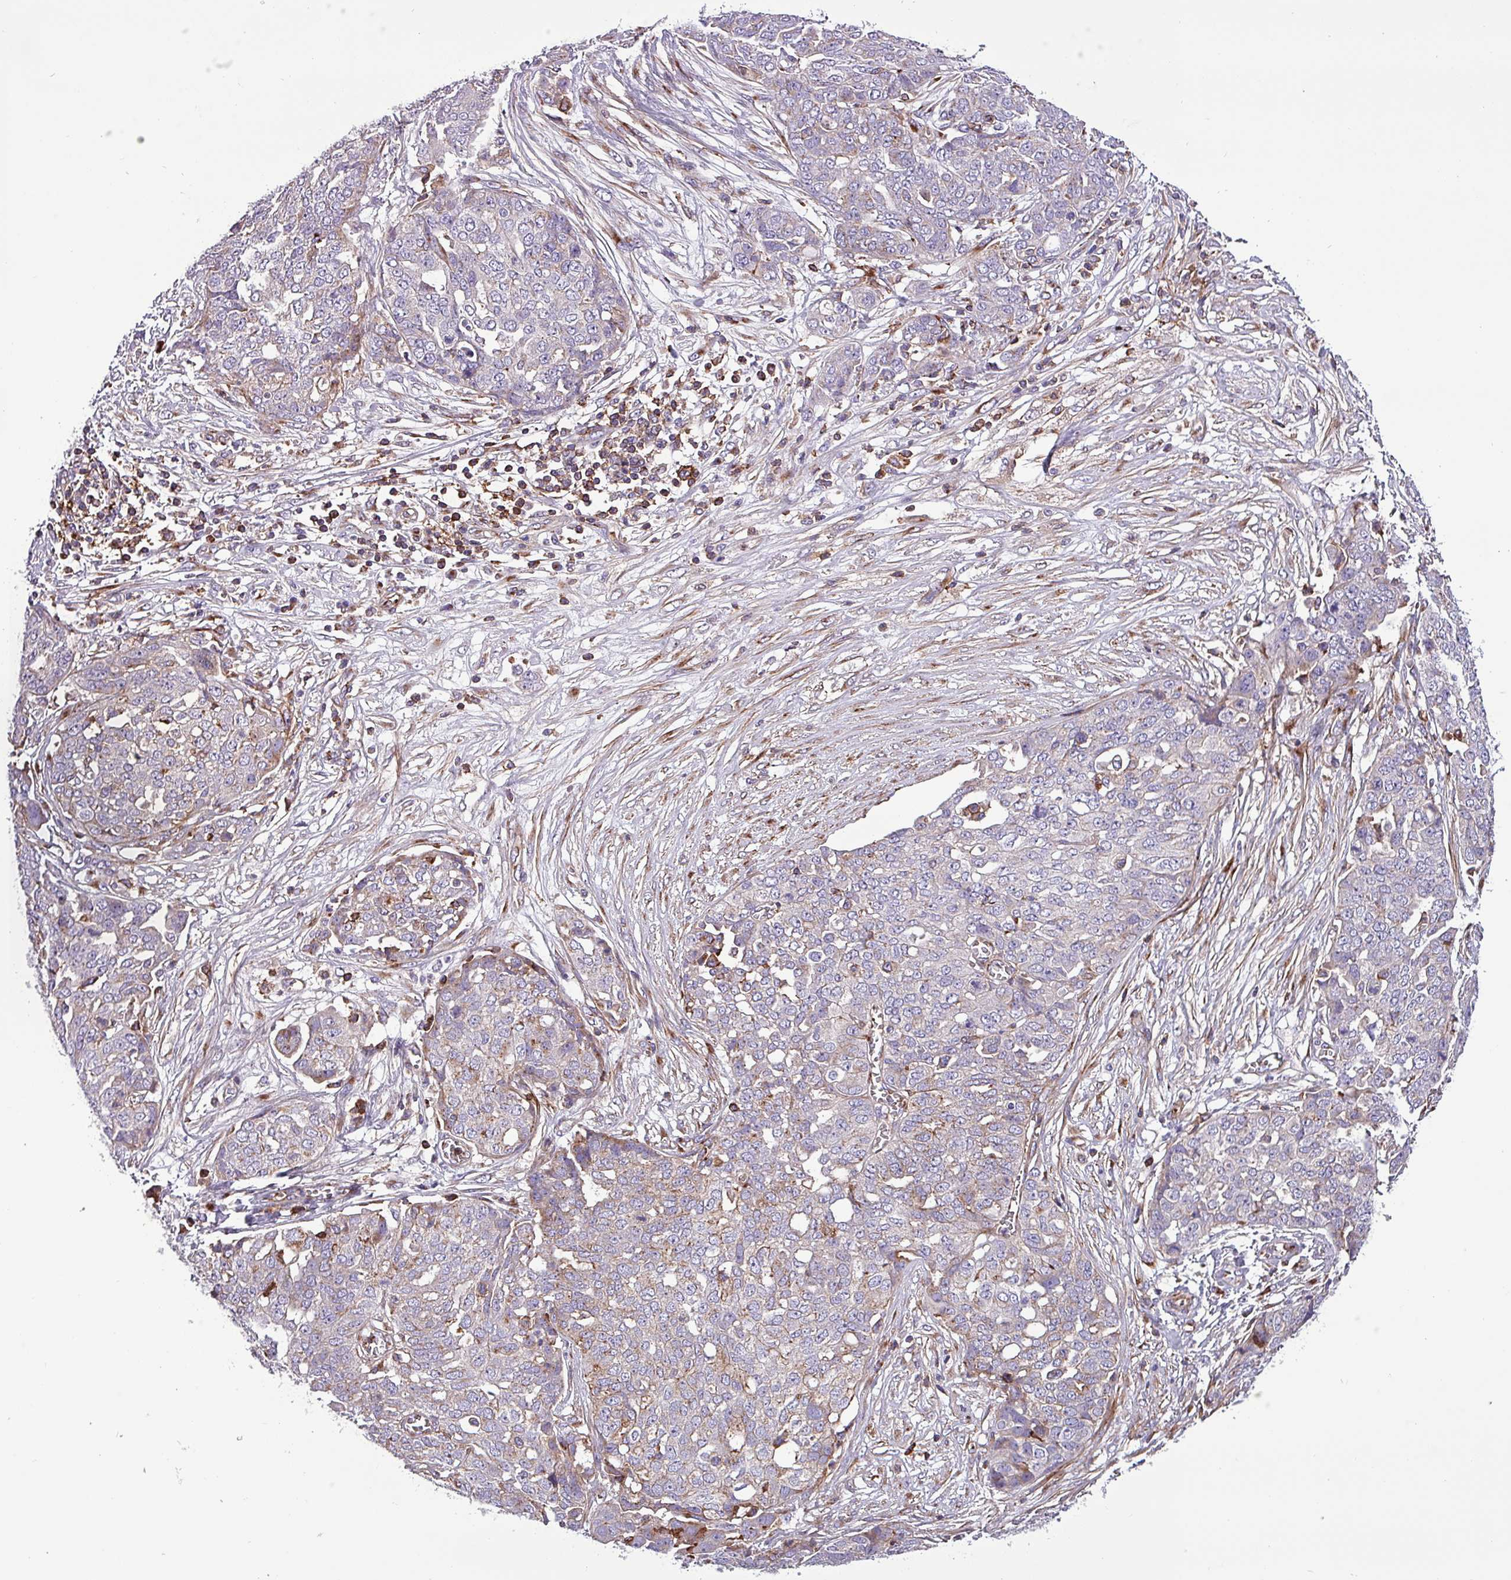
{"staining": {"intensity": "negative", "quantity": "none", "location": "none"}, "tissue": "ovarian cancer", "cell_type": "Tumor cells", "image_type": "cancer", "snomed": [{"axis": "morphology", "description": "Cystadenocarcinoma, serous, NOS"}, {"axis": "topography", "description": "Soft tissue"}, {"axis": "topography", "description": "Ovary"}], "caption": "Tumor cells show no significant expression in ovarian cancer.", "gene": "VAMP4", "patient": {"sex": "female", "age": 57}}